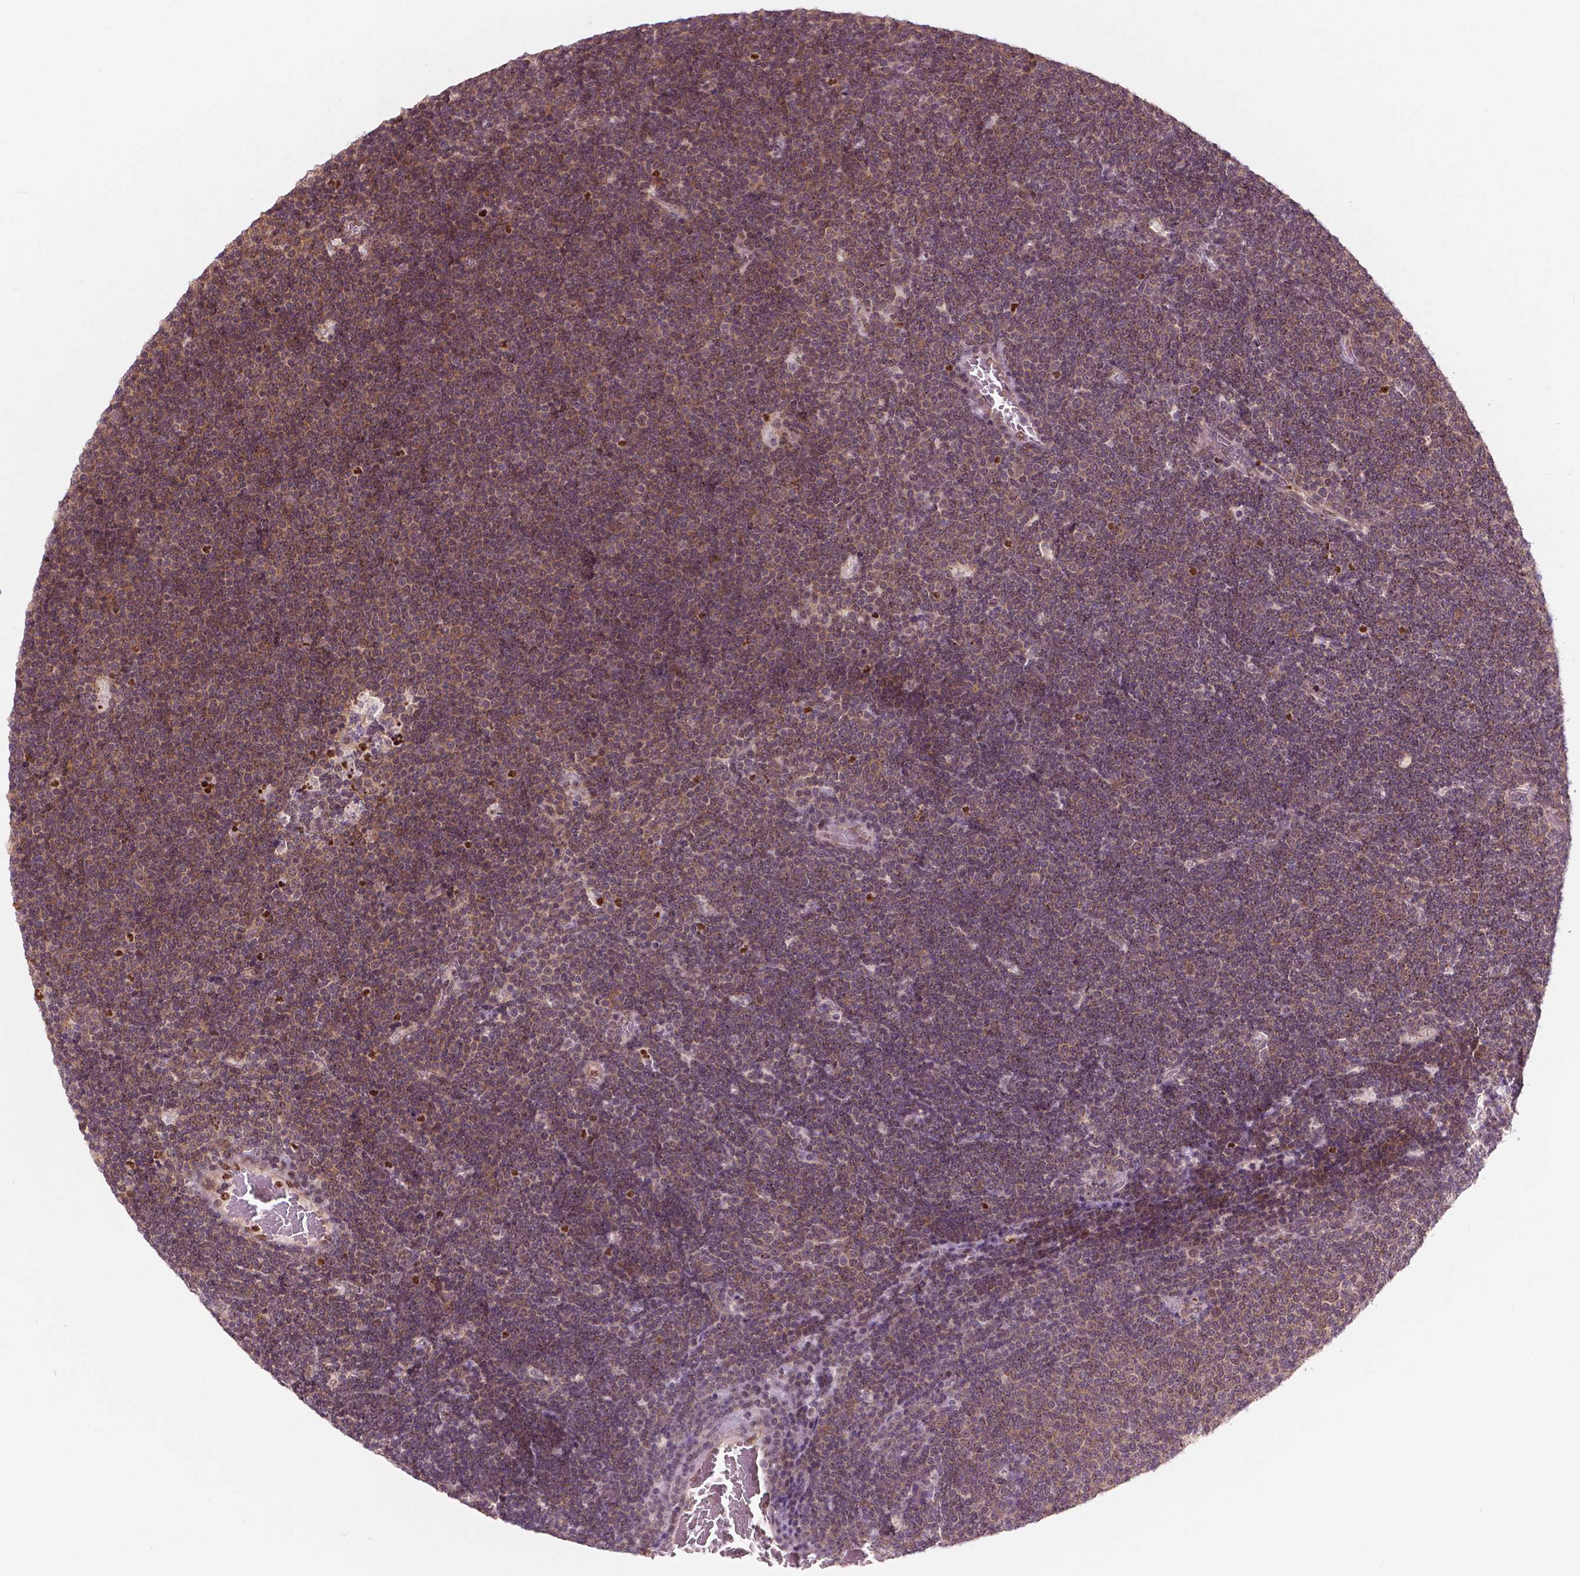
{"staining": {"intensity": "moderate", "quantity": "25%-75%", "location": "cytoplasmic/membranous,nuclear"}, "tissue": "lymphoma", "cell_type": "Tumor cells", "image_type": "cancer", "snomed": [{"axis": "morphology", "description": "Malignant lymphoma, non-Hodgkin's type, Low grade"}, {"axis": "topography", "description": "Brain"}], "caption": "Immunohistochemical staining of human low-grade malignant lymphoma, non-Hodgkin's type demonstrates moderate cytoplasmic/membranous and nuclear protein staining in approximately 25%-75% of tumor cells. The staining is performed using DAB brown chromogen to label protein expression. The nuclei are counter-stained blue using hematoxylin.", "gene": "NFAT5", "patient": {"sex": "female", "age": 66}}